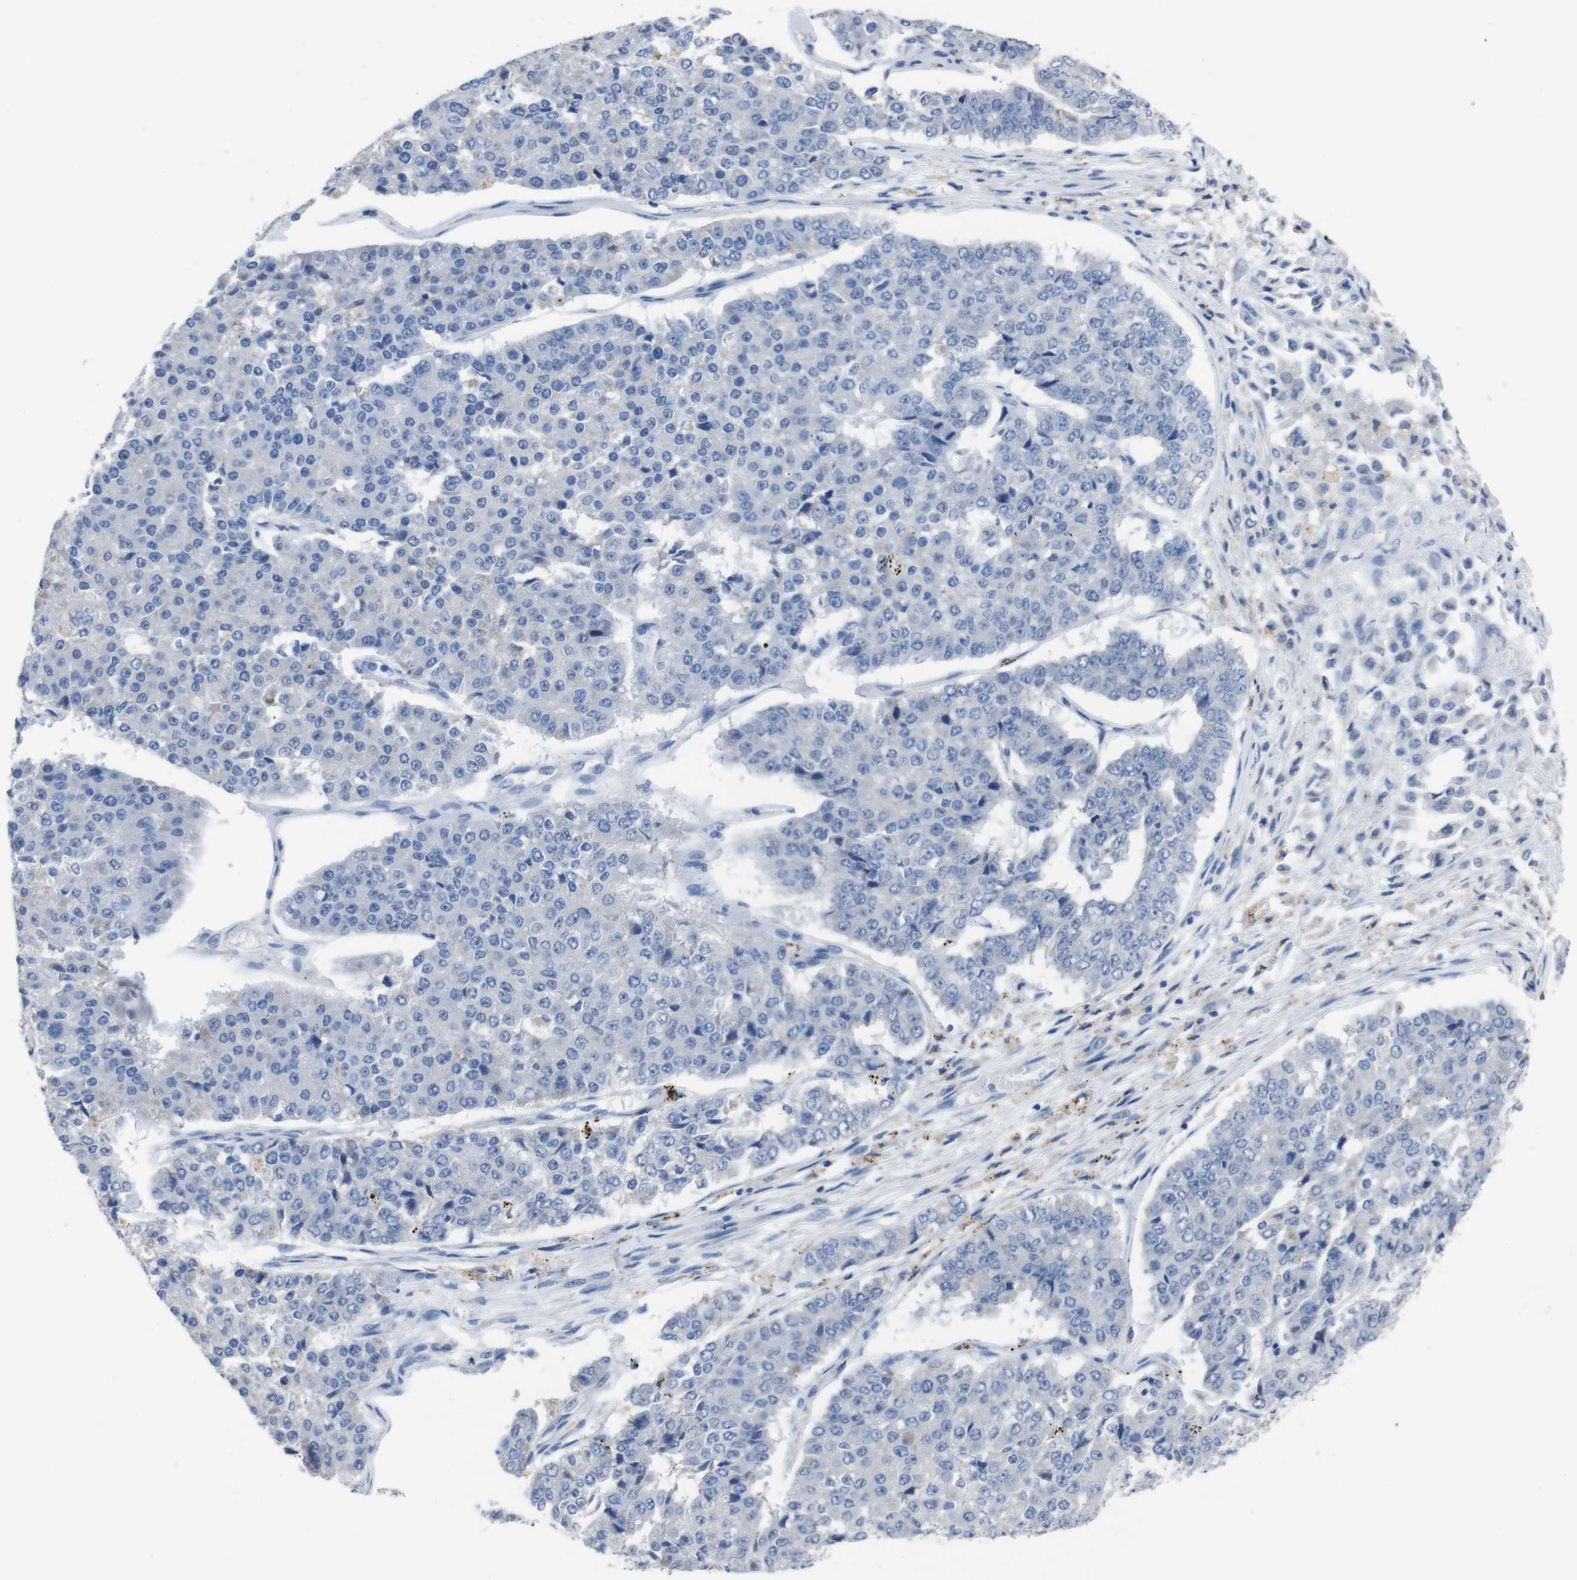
{"staining": {"intensity": "negative", "quantity": "none", "location": "none"}, "tissue": "pancreatic cancer", "cell_type": "Tumor cells", "image_type": "cancer", "snomed": [{"axis": "morphology", "description": "Adenocarcinoma, NOS"}, {"axis": "topography", "description": "Pancreas"}], "caption": "Image shows no significant protein positivity in tumor cells of pancreatic cancer (adenocarcinoma). Nuclei are stained in blue.", "gene": "GJB2", "patient": {"sex": "male", "age": 50}}